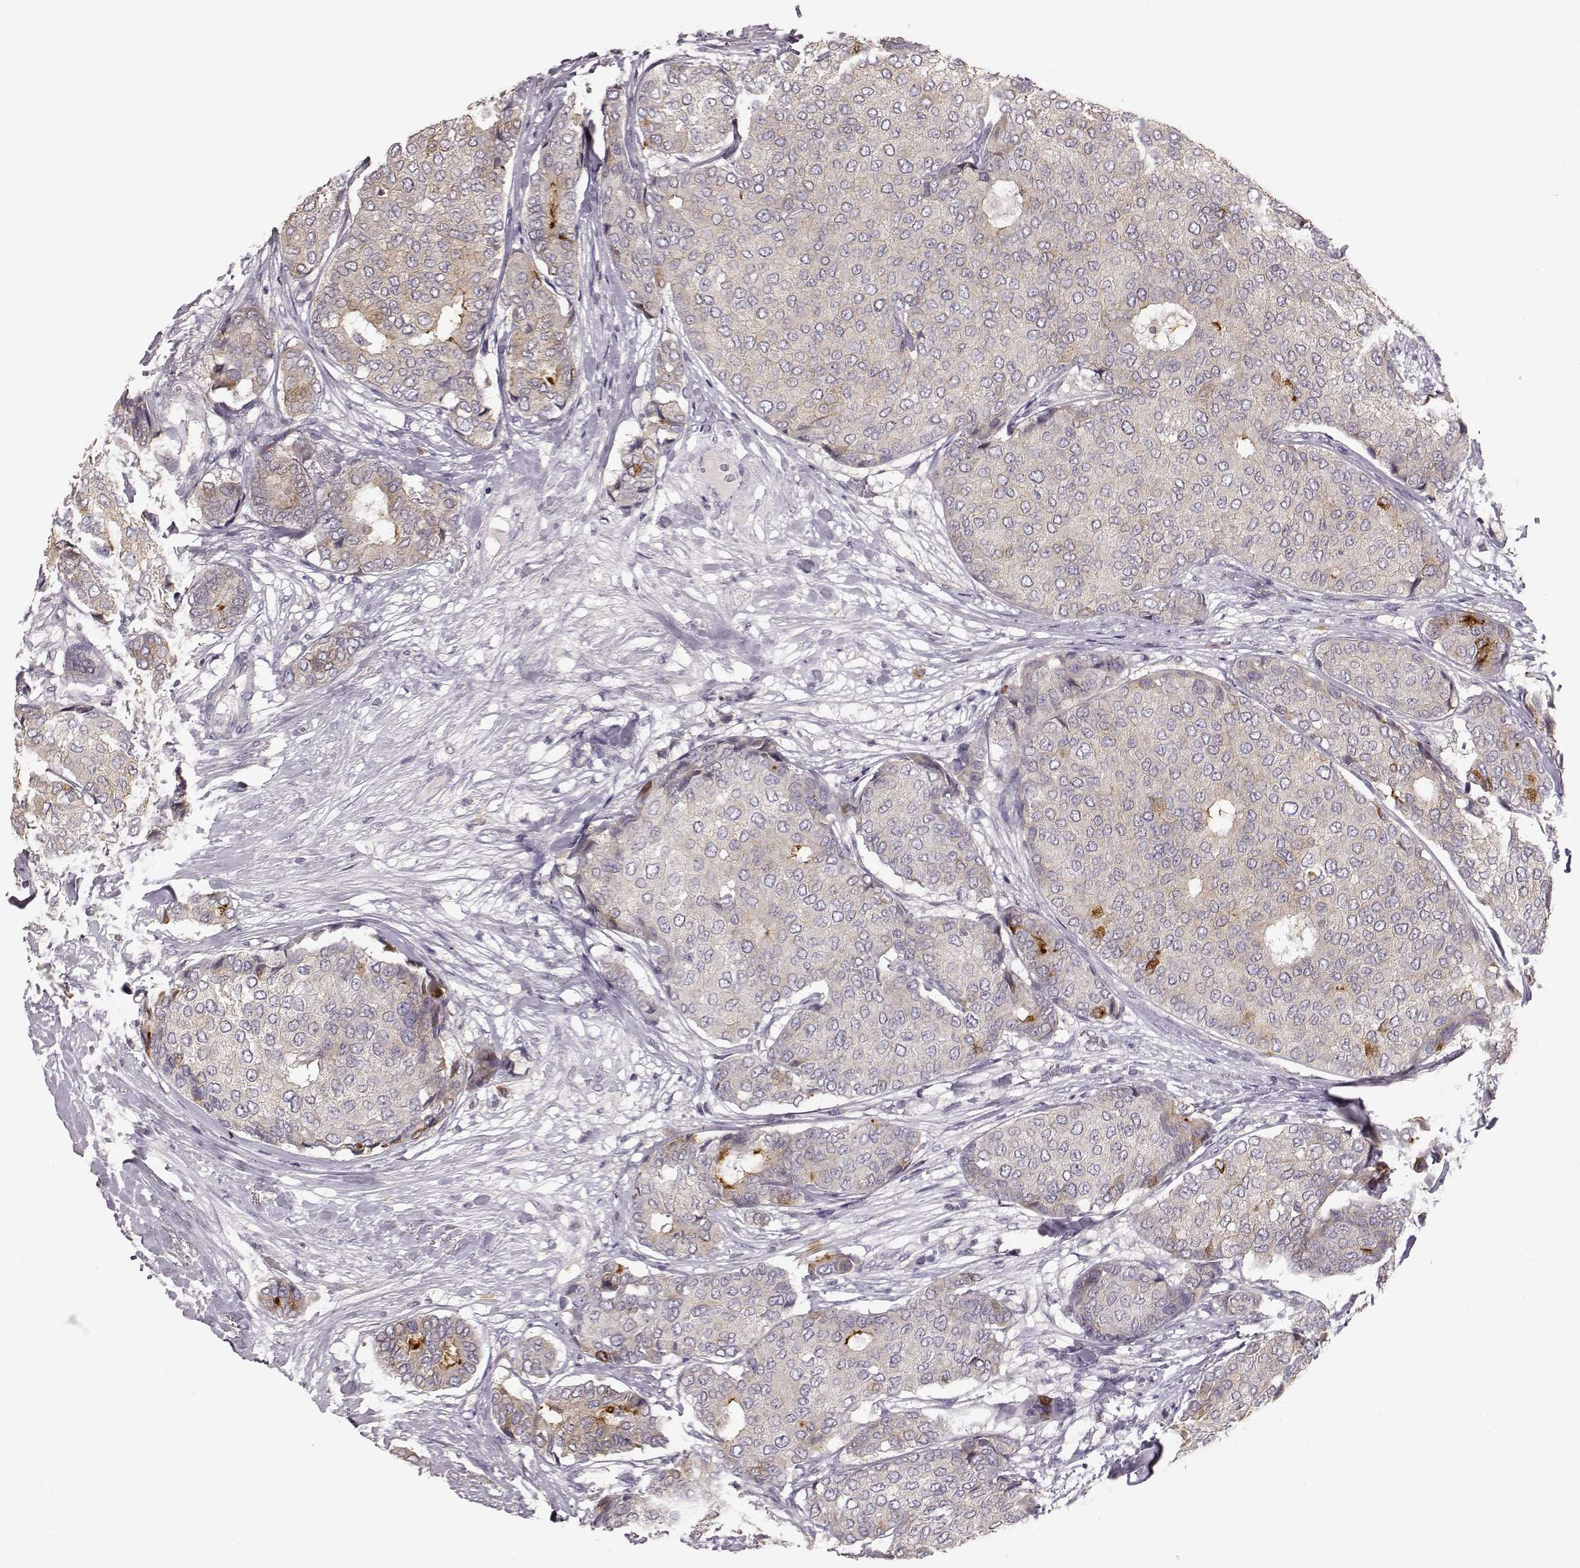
{"staining": {"intensity": "weak", "quantity": "<25%", "location": "cytoplasmic/membranous"}, "tissue": "breast cancer", "cell_type": "Tumor cells", "image_type": "cancer", "snomed": [{"axis": "morphology", "description": "Duct carcinoma"}, {"axis": "topography", "description": "Breast"}], "caption": "A high-resolution photomicrograph shows immunohistochemistry staining of breast cancer (infiltrating ductal carcinoma), which exhibits no significant positivity in tumor cells. (DAB (3,3'-diaminobenzidine) IHC visualized using brightfield microscopy, high magnification).", "gene": "GHR", "patient": {"sex": "female", "age": 75}}